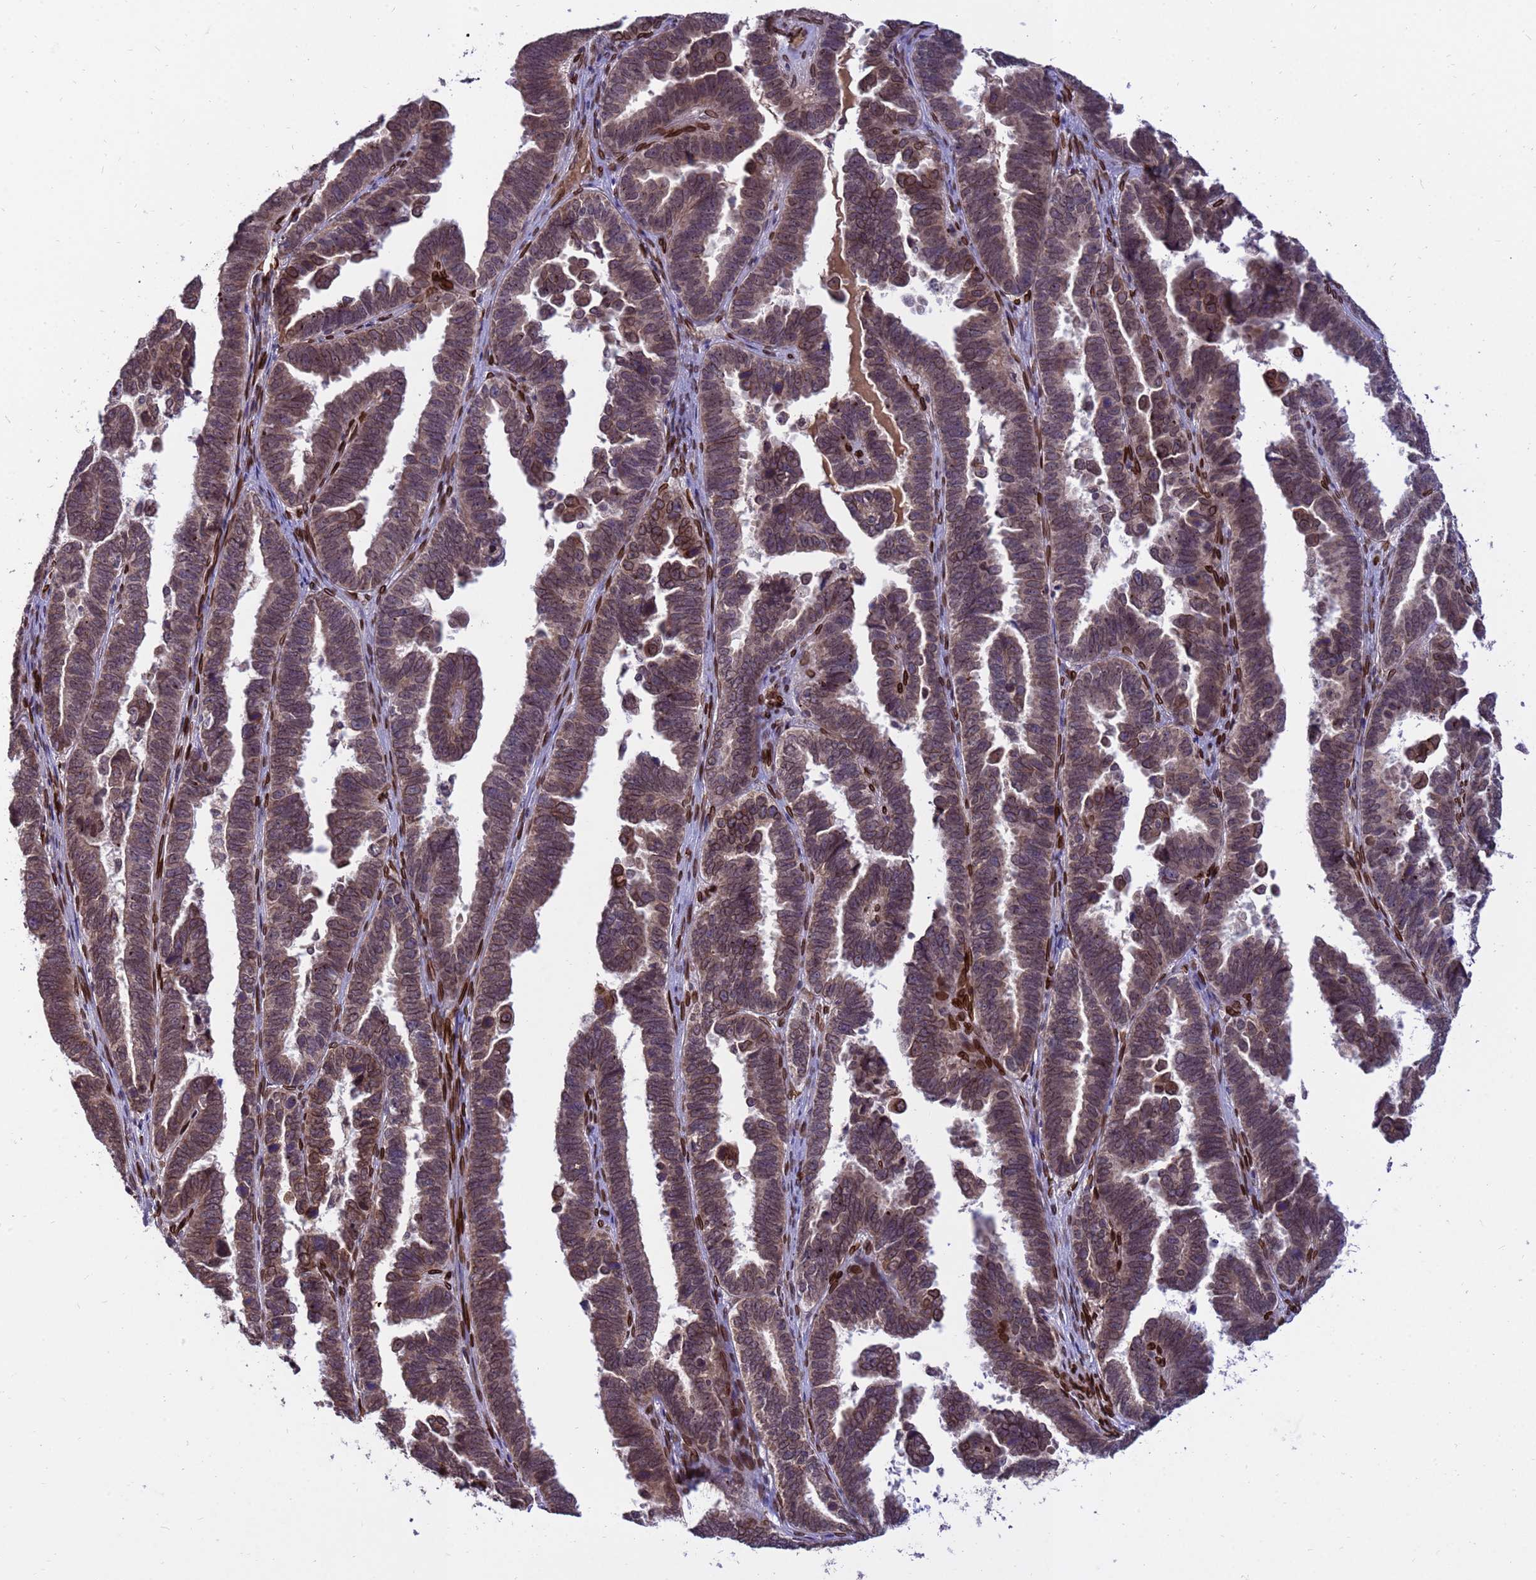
{"staining": {"intensity": "moderate", "quantity": ">75%", "location": "cytoplasmic/membranous,nuclear"}, "tissue": "endometrial cancer", "cell_type": "Tumor cells", "image_type": "cancer", "snomed": [{"axis": "morphology", "description": "Adenocarcinoma, NOS"}, {"axis": "topography", "description": "Endometrium"}], "caption": "A histopathology image of human endometrial cancer stained for a protein displays moderate cytoplasmic/membranous and nuclear brown staining in tumor cells.", "gene": "GPR135", "patient": {"sex": "female", "age": 75}}